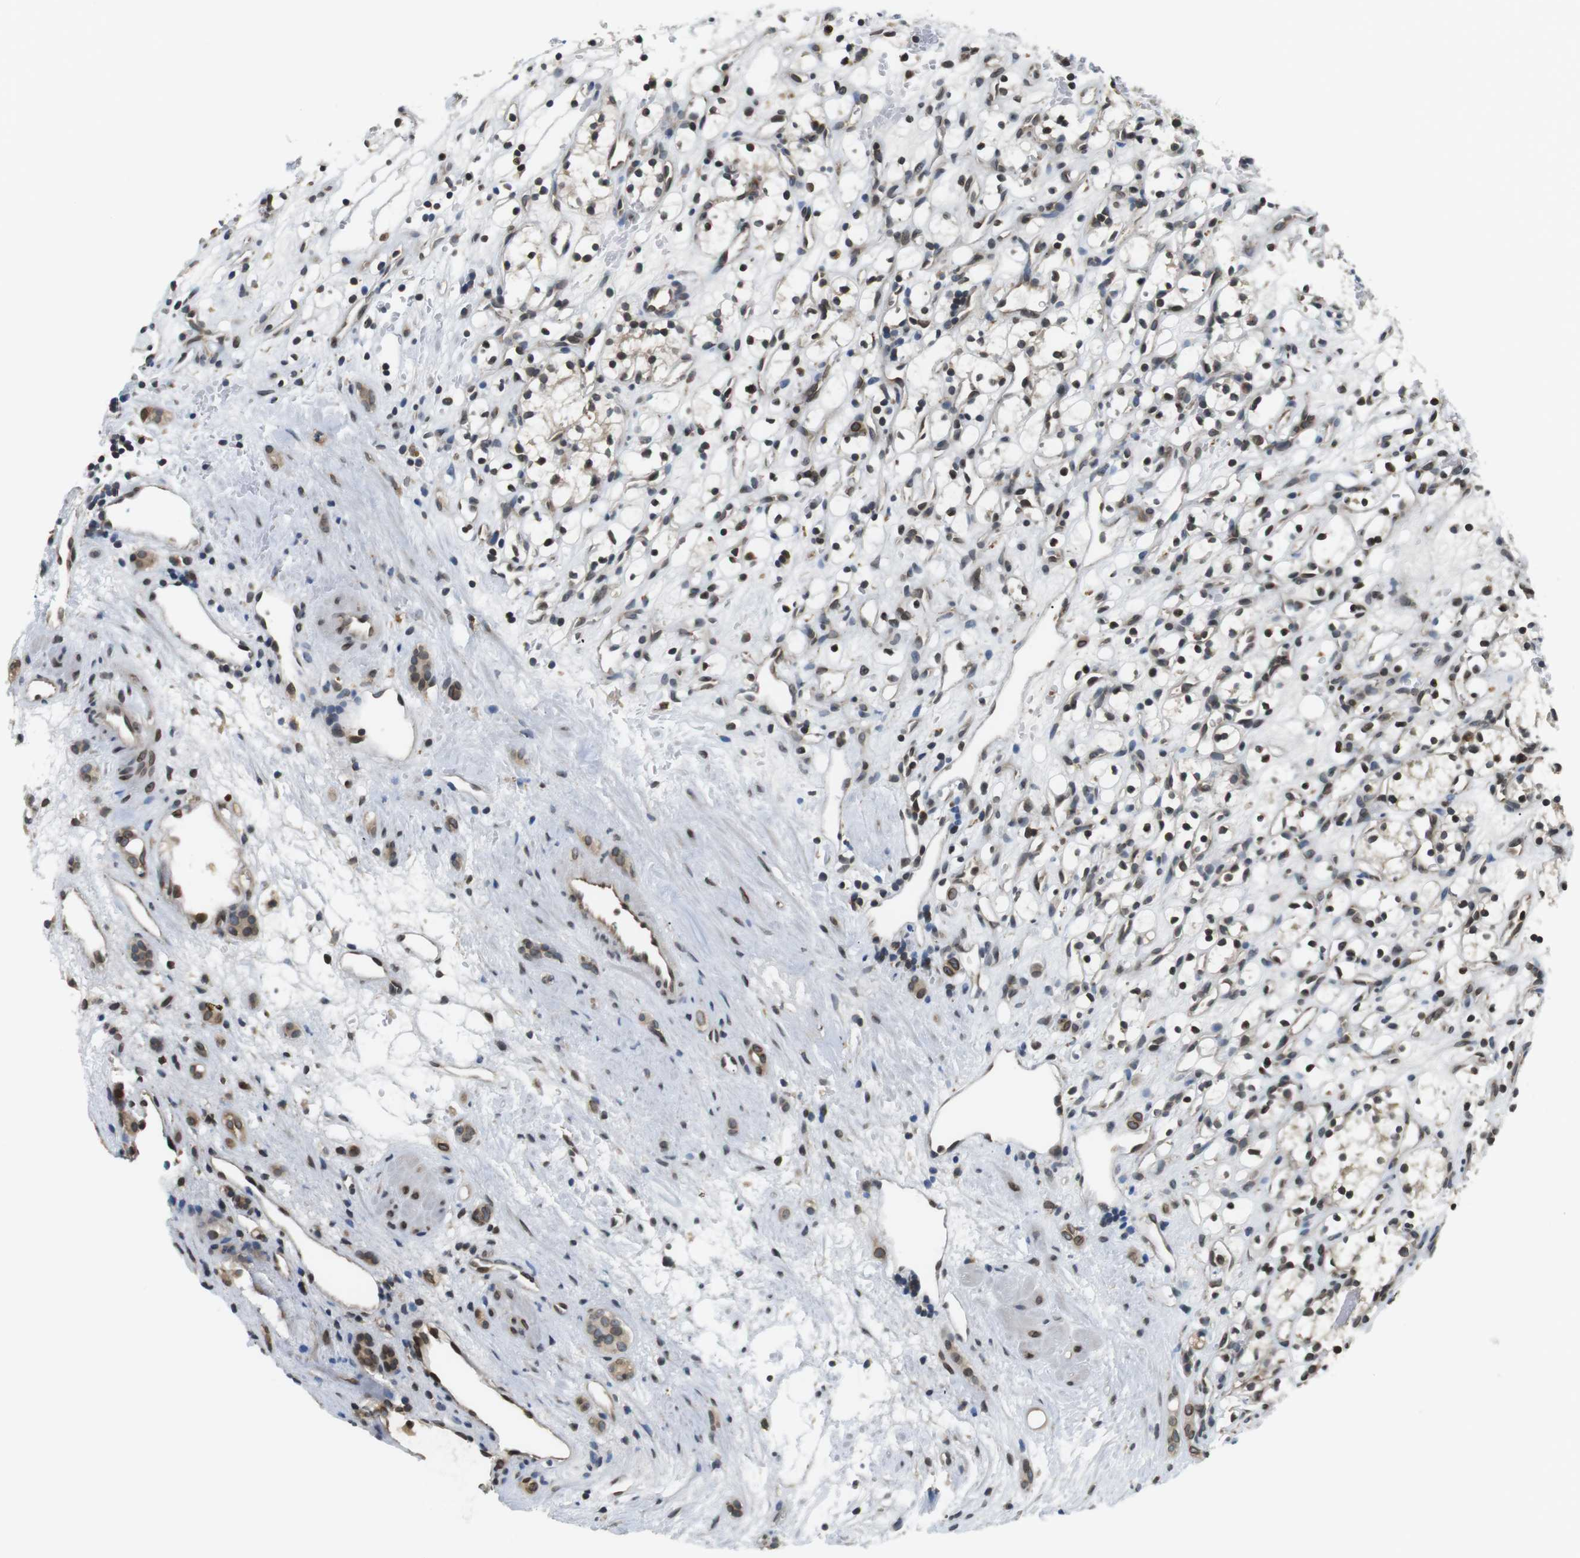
{"staining": {"intensity": "moderate", "quantity": "25%-75%", "location": "nuclear"}, "tissue": "renal cancer", "cell_type": "Tumor cells", "image_type": "cancer", "snomed": [{"axis": "morphology", "description": "Adenocarcinoma, NOS"}, {"axis": "topography", "description": "Kidney"}], "caption": "Tumor cells exhibit moderate nuclear expression in about 25%-75% of cells in adenocarcinoma (renal).", "gene": "TMX4", "patient": {"sex": "female", "age": 60}}